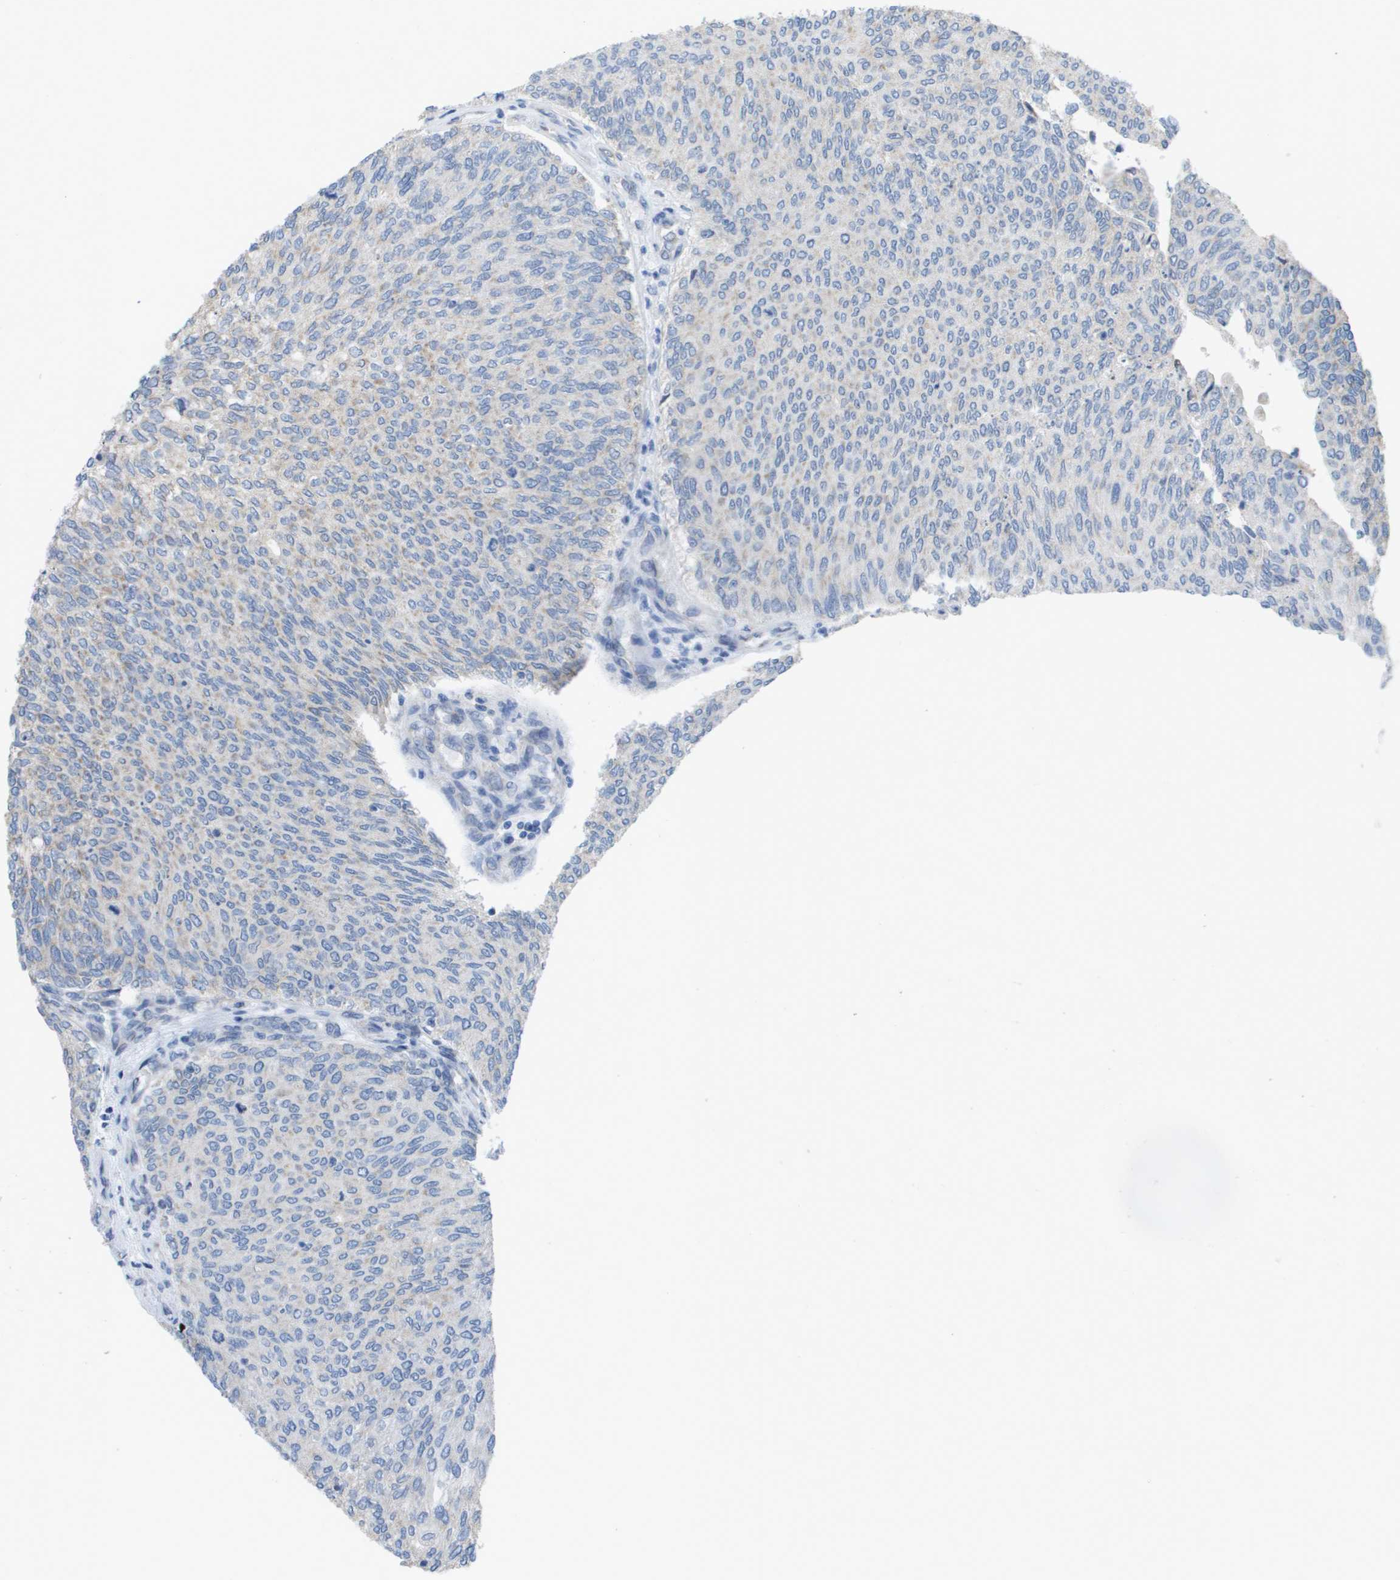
{"staining": {"intensity": "weak", "quantity": "25%-75%", "location": "cytoplasmic/membranous"}, "tissue": "urothelial cancer", "cell_type": "Tumor cells", "image_type": "cancer", "snomed": [{"axis": "morphology", "description": "Urothelial carcinoma, Low grade"}, {"axis": "topography", "description": "Urinary bladder"}], "caption": "There is low levels of weak cytoplasmic/membranous positivity in tumor cells of low-grade urothelial carcinoma, as demonstrated by immunohistochemical staining (brown color).", "gene": "TMEM223", "patient": {"sex": "female", "age": 79}}